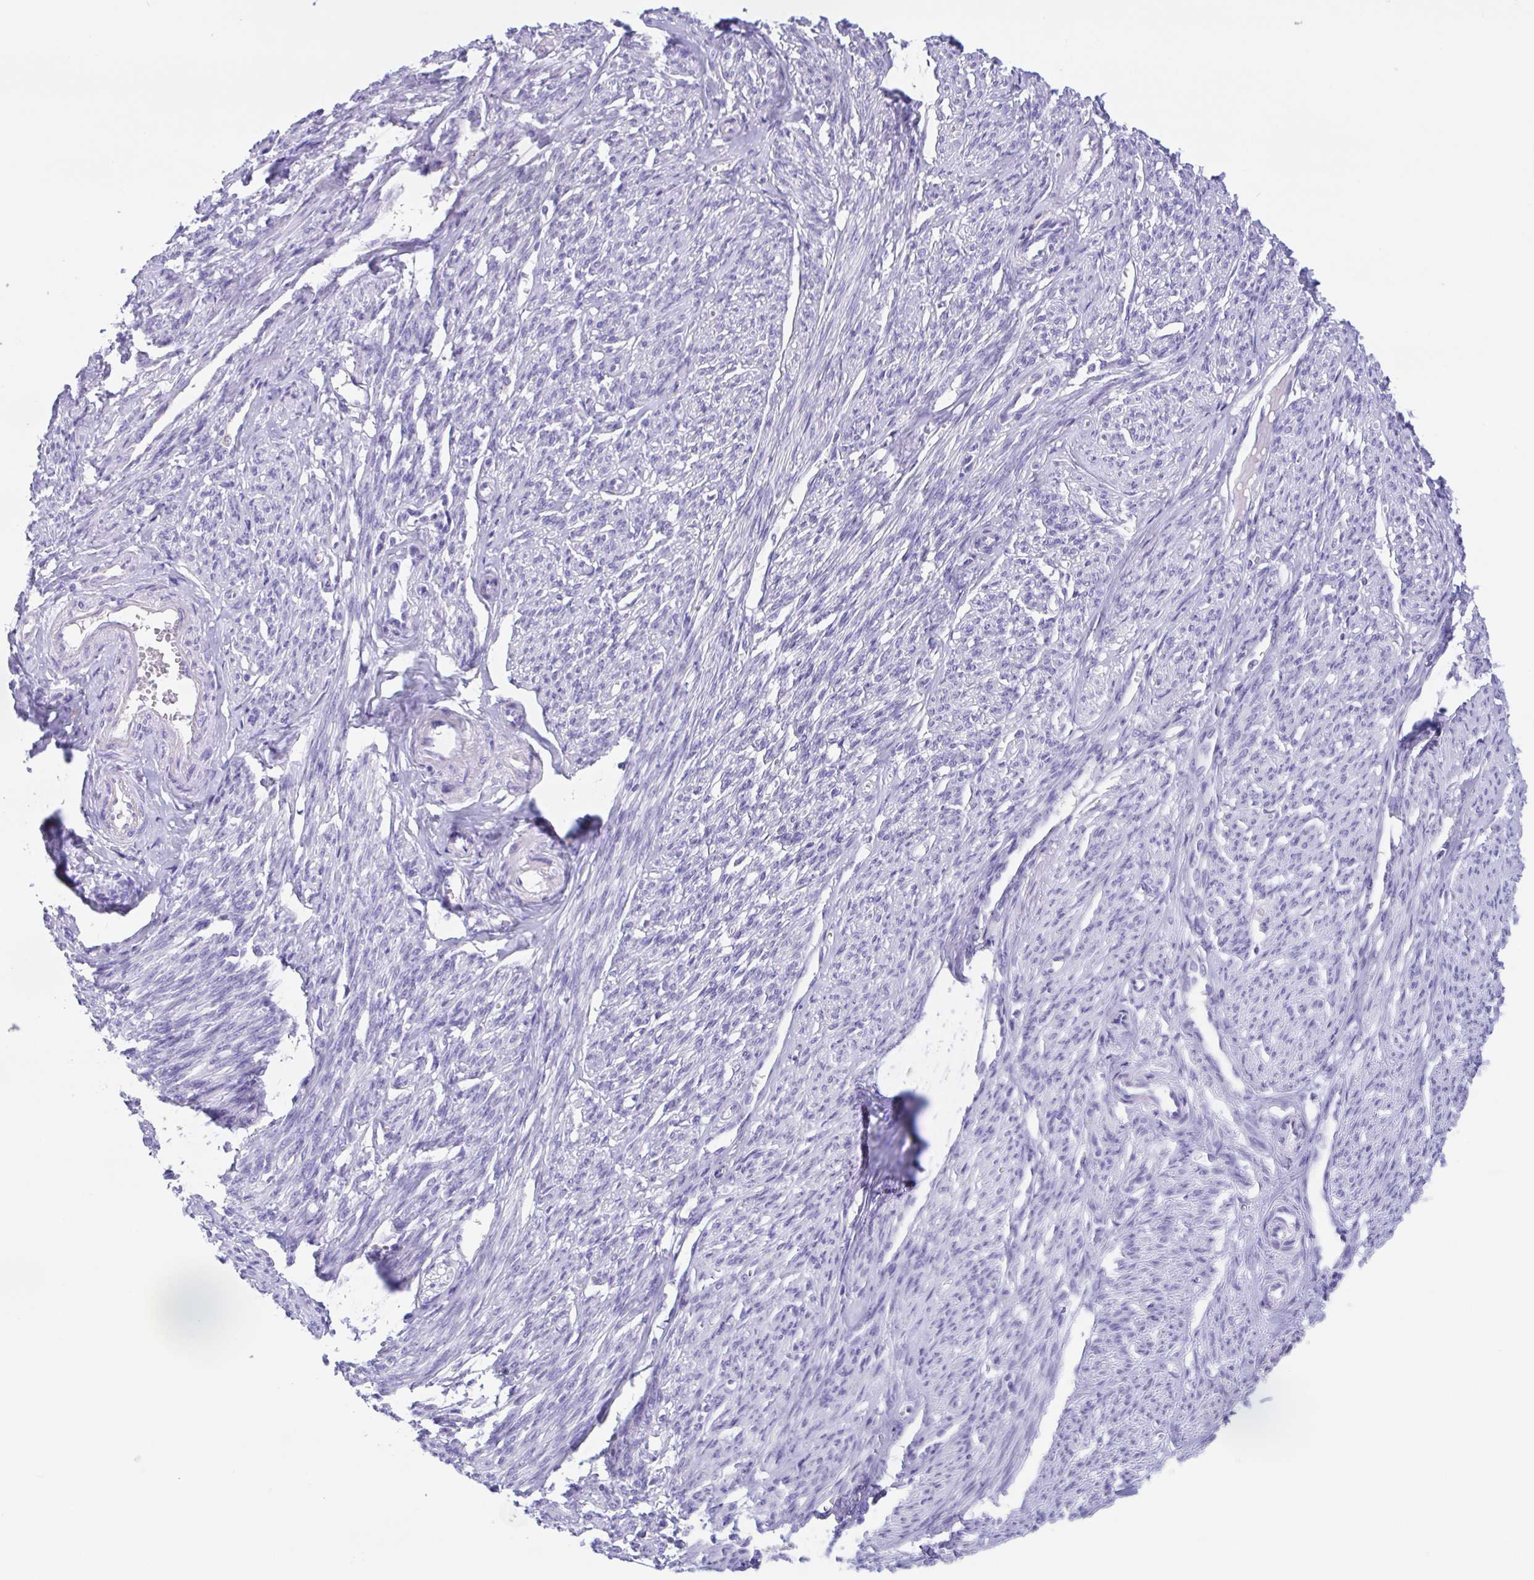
{"staining": {"intensity": "negative", "quantity": "none", "location": "none"}, "tissue": "smooth muscle", "cell_type": "Smooth muscle cells", "image_type": "normal", "snomed": [{"axis": "morphology", "description": "Normal tissue, NOS"}, {"axis": "topography", "description": "Smooth muscle"}], "caption": "This micrograph is of unremarkable smooth muscle stained with immunohistochemistry (IHC) to label a protein in brown with the nuclei are counter-stained blue. There is no positivity in smooth muscle cells.", "gene": "ARPP21", "patient": {"sex": "female", "age": 65}}